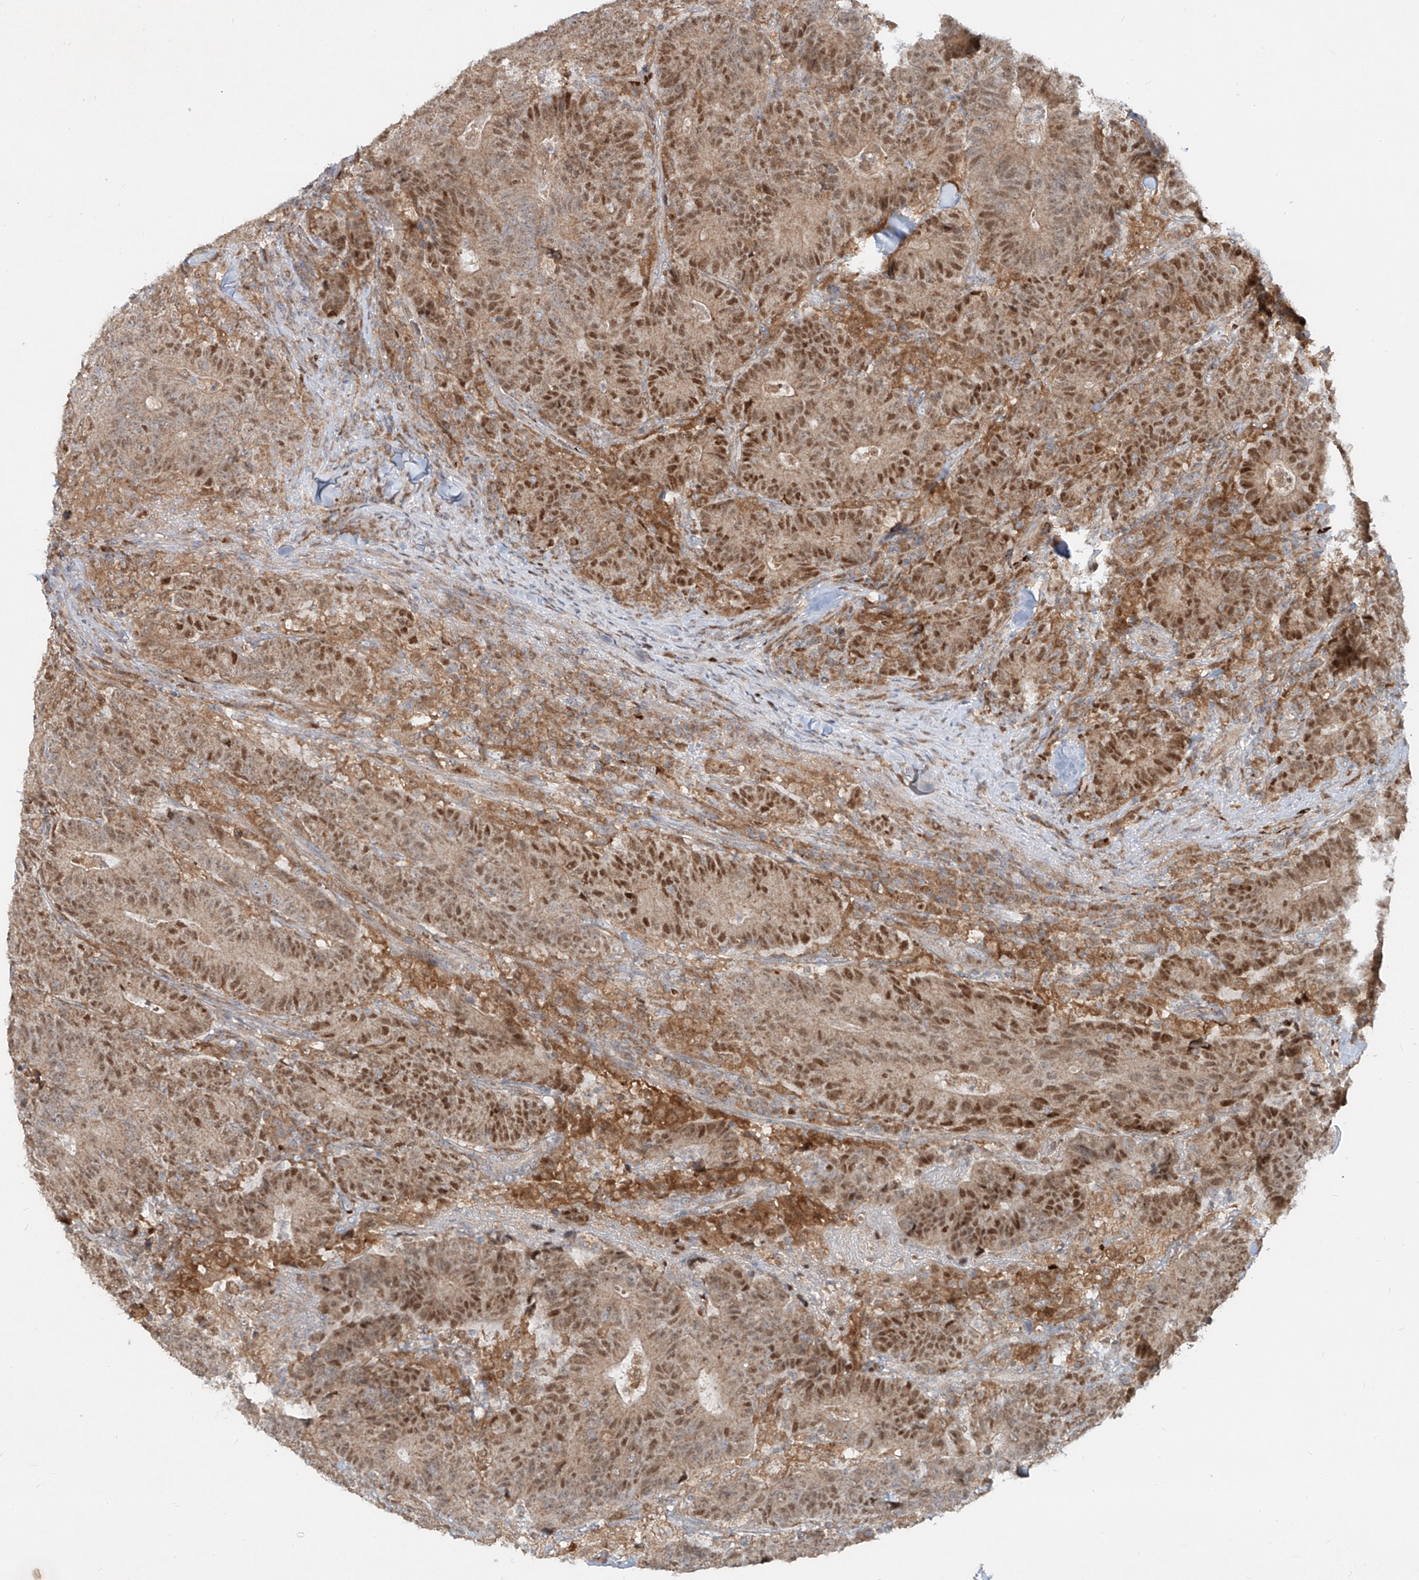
{"staining": {"intensity": "moderate", "quantity": ">75%", "location": "cytoplasmic/membranous,nuclear"}, "tissue": "colorectal cancer", "cell_type": "Tumor cells", "image_type": "cancer", "snomed": [{"axis": "morphology", "description": "Normal tissue, NOS"}, {"axis": "morphology", "description": "Adenocarcinoma, NOS"}, {"axis": "topography", "description": "Colon"}], "caption": "A photomicrograph of colorectal cancer (adenocarcinoma) stained for a protein exhibits moderate cytoplasmic/membranous and nuclear brown staining in tumor cells.", "gene": "FGD2", "patient": {"sex": "female", "age": 75}}